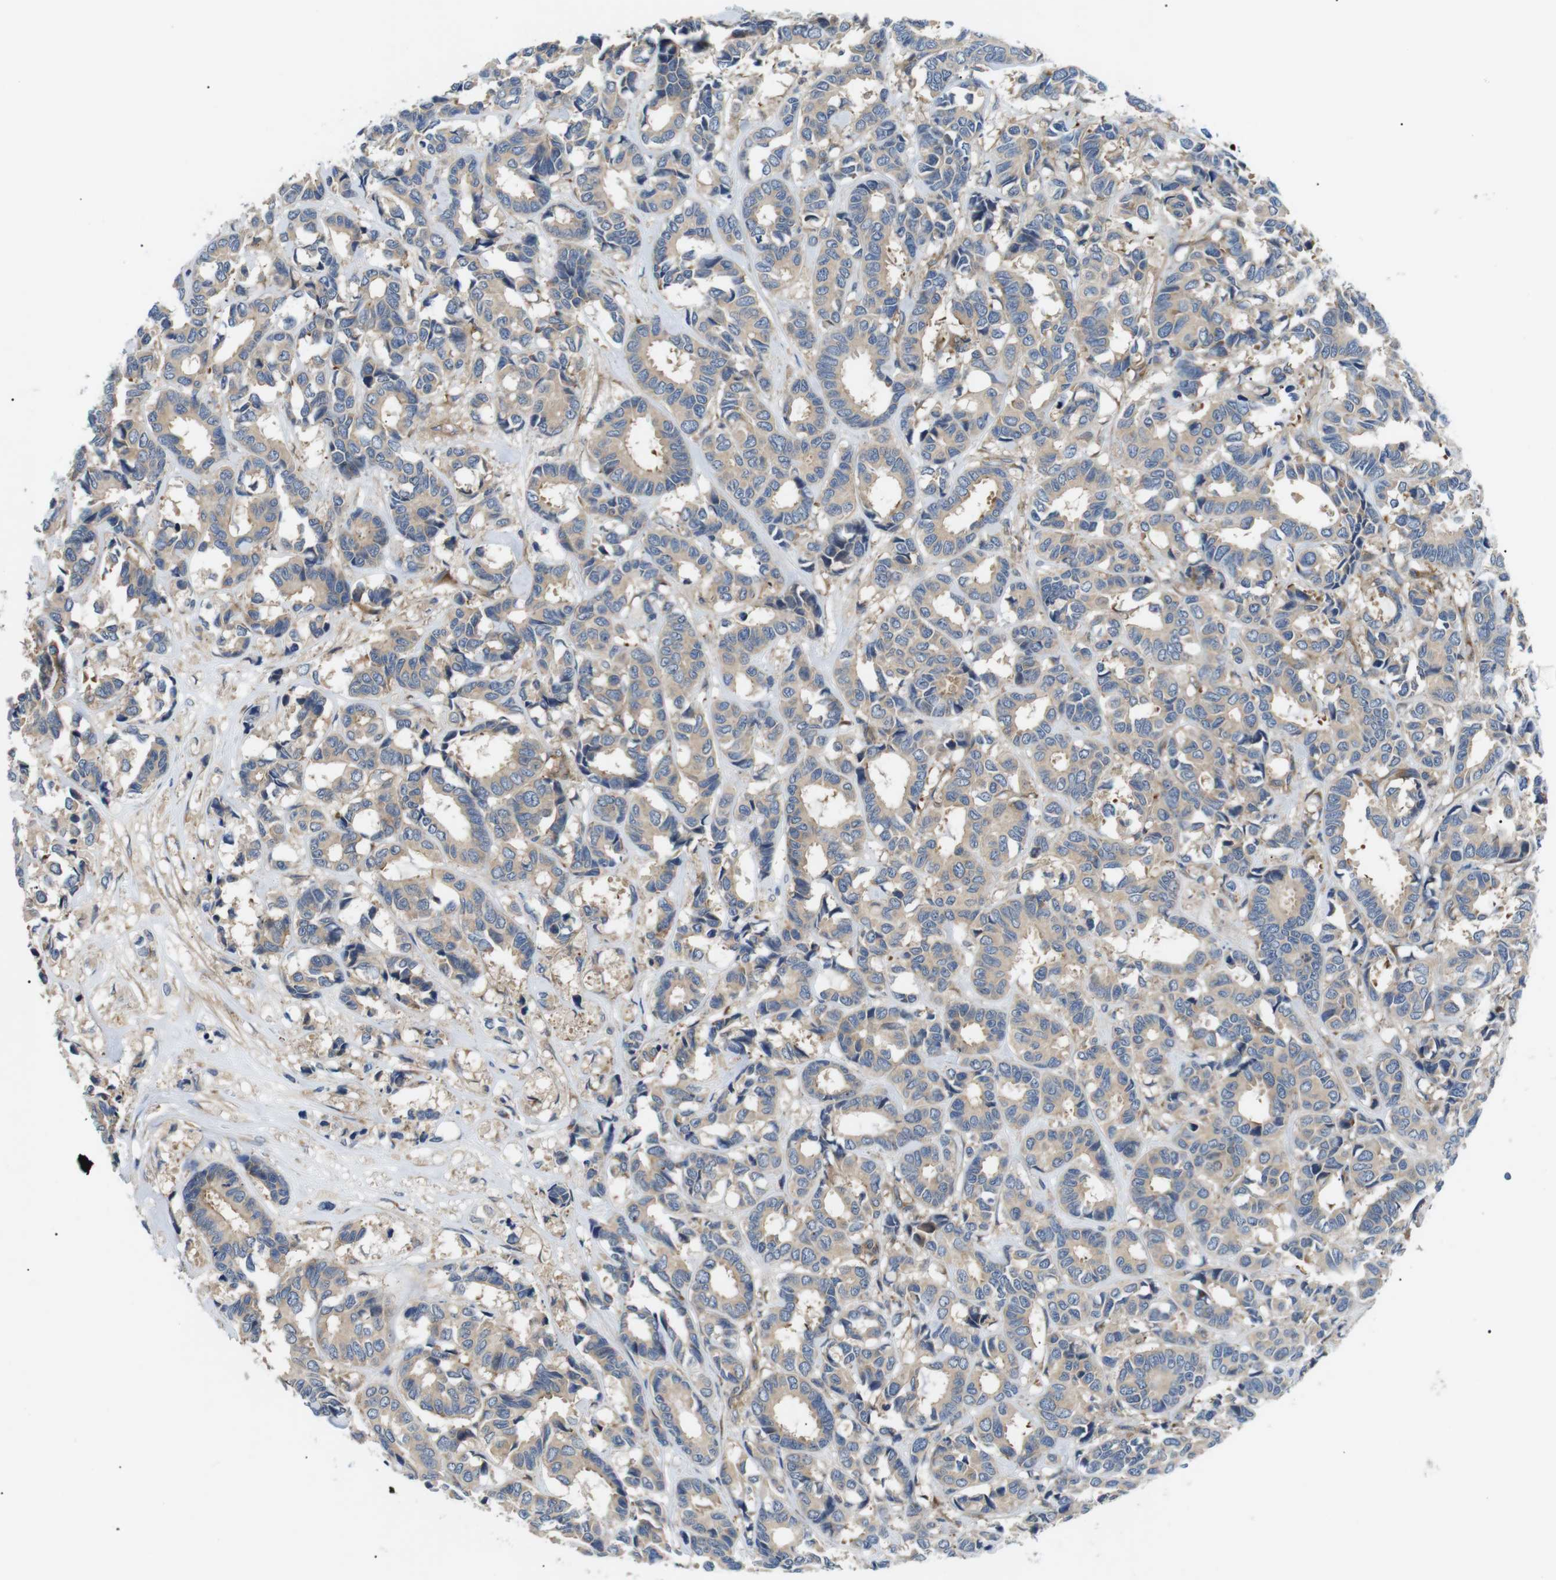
{"staining": {"intensity": "weak", "quantity": "25%-75%", "location": "cytoplasmic/membranous"}, "tissue": "breast cancer", "cell_type": "Tumor cells", "image_type": "cancer", "snomed": [{"axis": "morphology", "description": "Duct carcinoma"}, {"axis": "topography", "description": "Breast"}], "caption": "The histopathology image displays a brown stain indicating the presence of a protein in the cytoplasmic/membranous of tumor cells in breast cancer (intraductal carcinoma). (Stains: DAB (3,3'-diaminobenzidine) in brown, nuclei in blue, Microscopy: brightfield microscopy at high magnification).", "gene": "DIPK1A", "patient": {"sex": "female", "age": 87}}